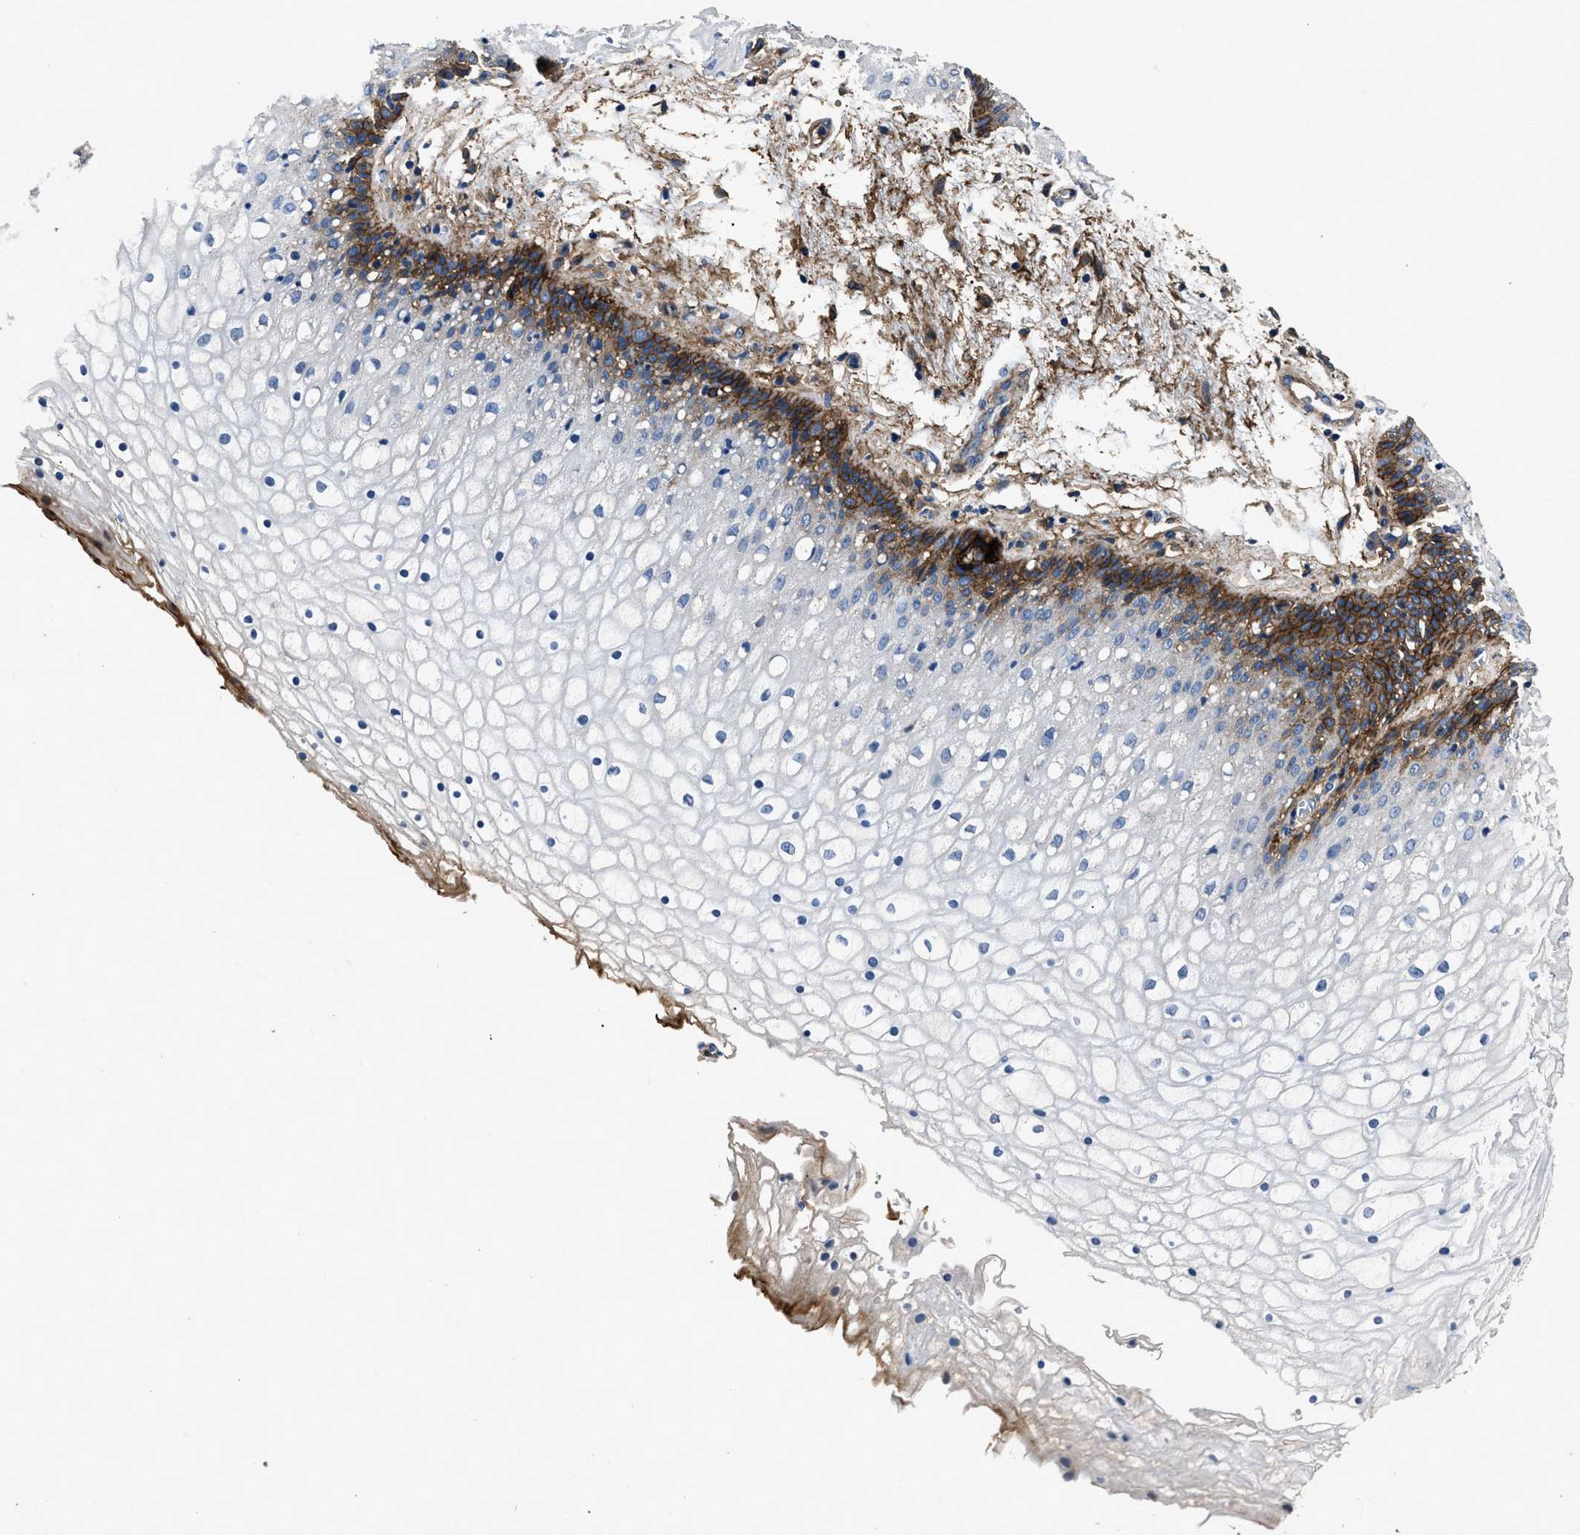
{"staining": {"intensity": "strong", "quantity": "<25%", "location": "cytoplasmic/membranous"}, "tissue": "vagina", "cell_type": "Squamous epithelial cells", "image_type": "normal", "snomed": [{"axis": "morphology", "description": "Normal tissue, NOS"}, {"axis": "topography", "description": "Vagina"}], "caption": "Immunohistochemical staining of unremarkable human vagina exhibits medium levels of strong cytoplasmic/membranous positivity in approximately <25% of squamous epithelial cells. The protein is shown in brown color, while the nuclei are stained blue.", "gene": "CD276", "patient": {"sex": "female", "age": 34}}